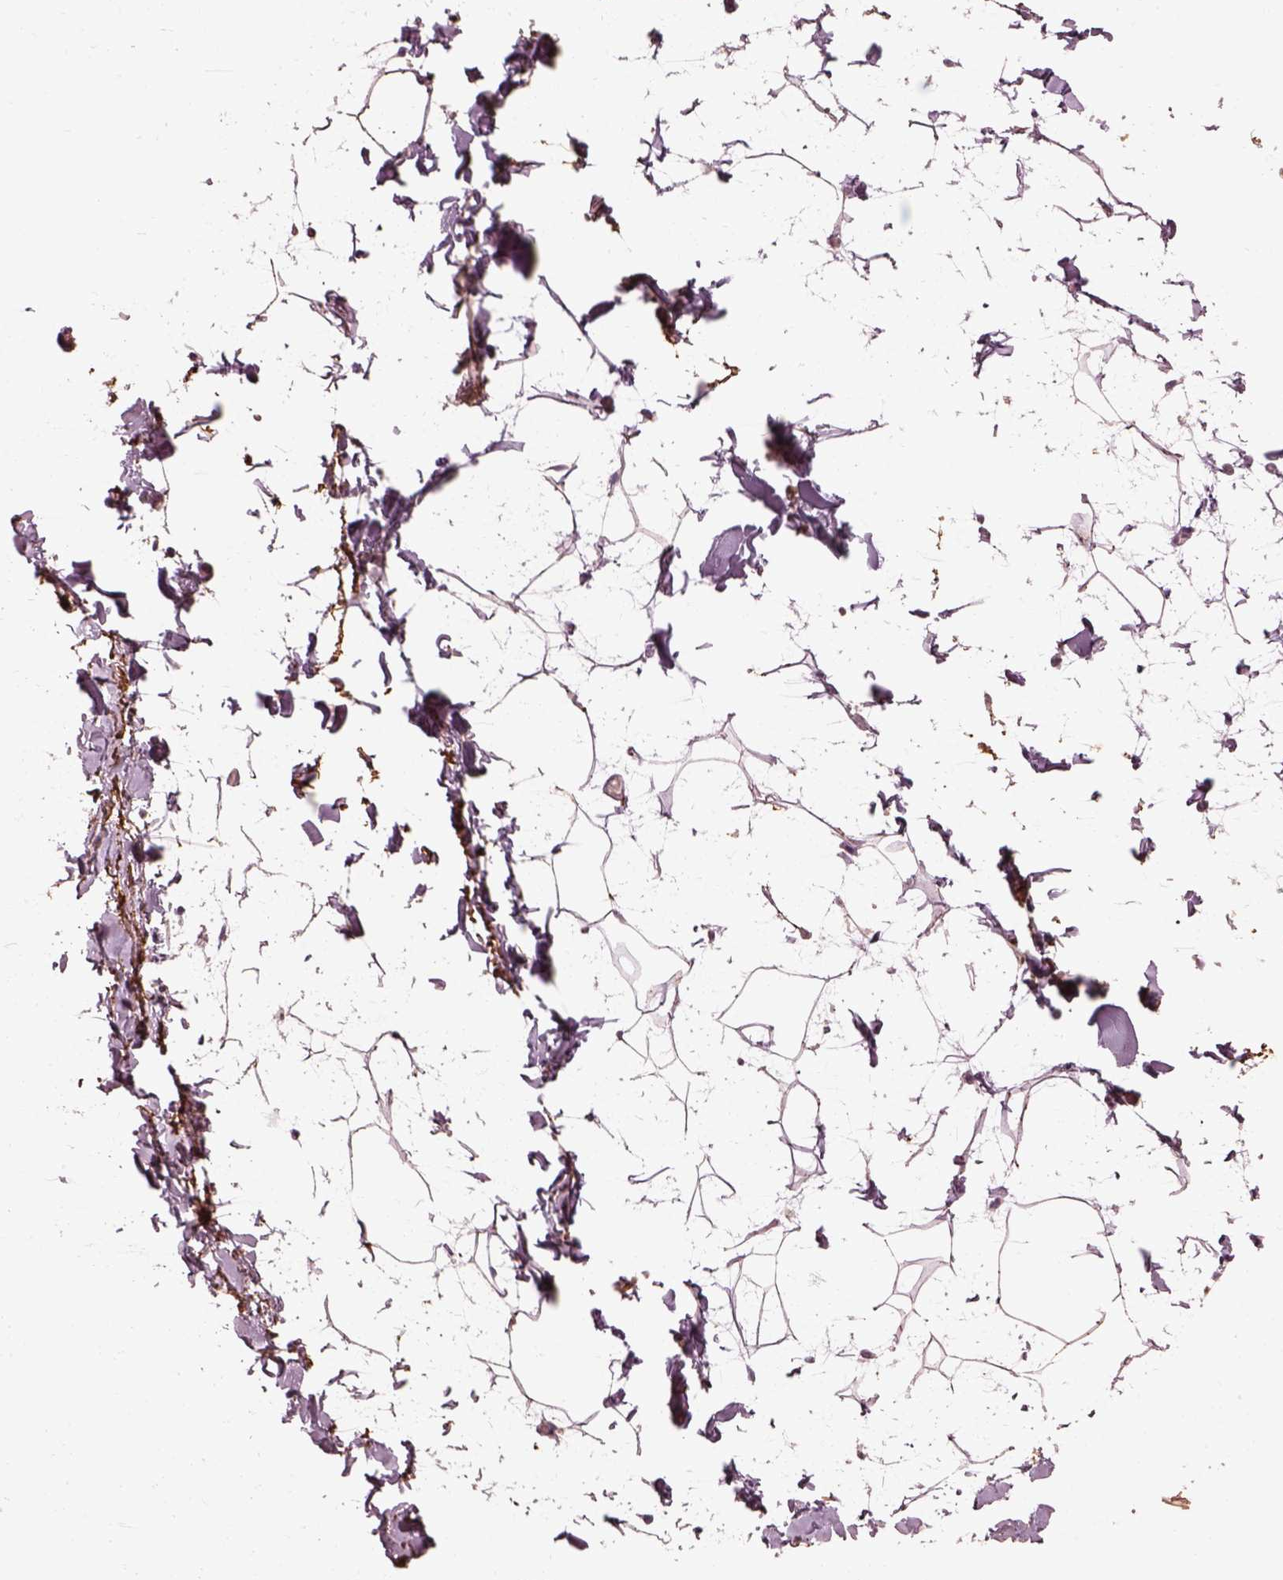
{"staining": {"intensity": "weak", "quantity": "<25%", "location": "cytoplasmic/membranous"}, "tissue": "adipose tissue", "cell_type": "Adipocytes", "image_type": "normal", "snomed": [{"axis": "morphology", "description": "Normal tissue, NOS"}, {"axis": "topography", "description": "Gallbladder"}, {"axis": "topography", "description": "Peripheral nerve tissue"}], "caption": "Immunohistochemistry (IHC) micrograph of unremarkable adipose tissue: human adipose tissue stained with DAB exhibits no significant protein expression in adipocytes.", "gene": "EFEMP1", "patient": {"sex": "female", "age": 45}}